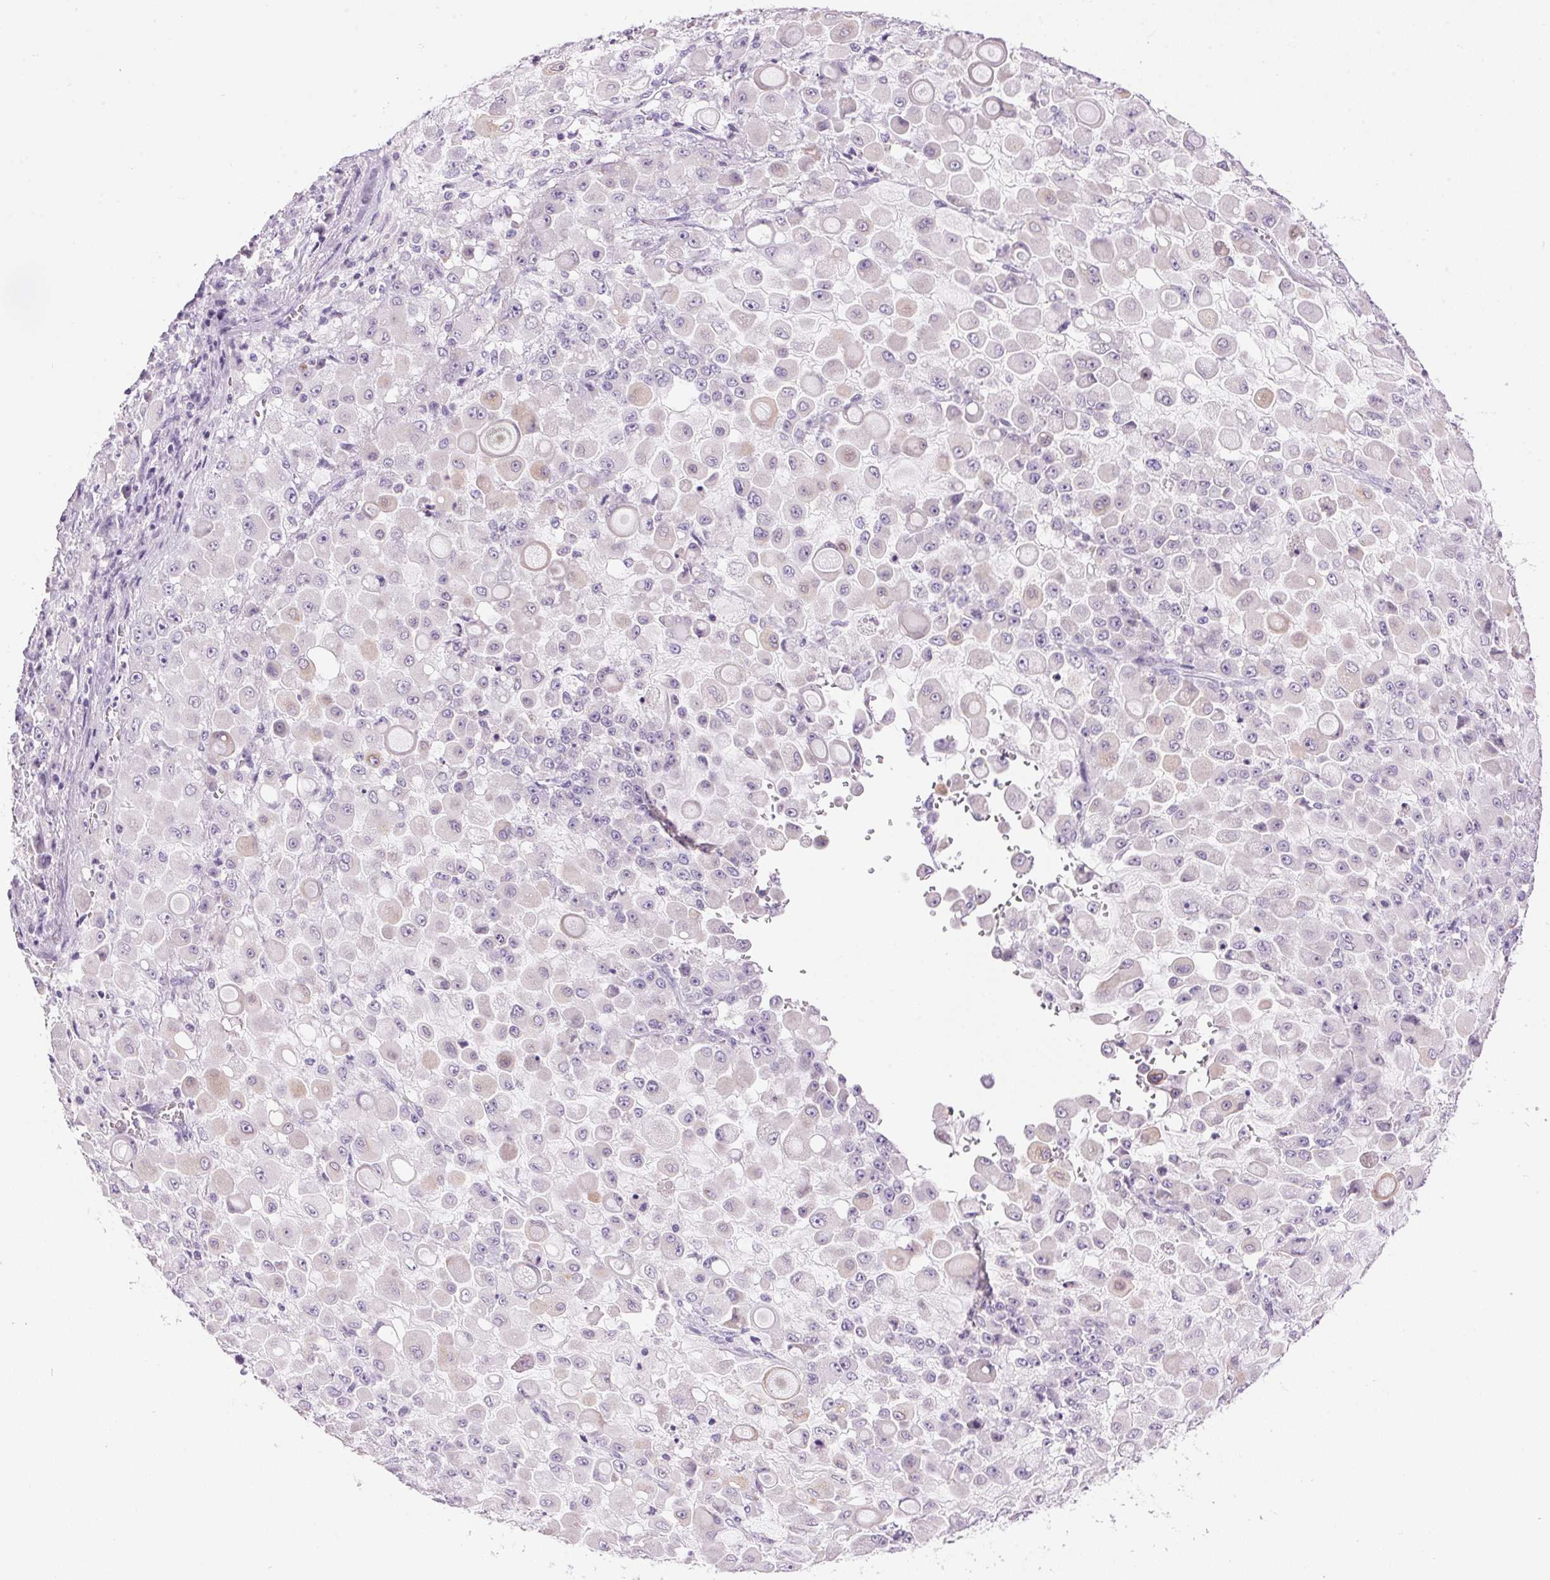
{"staining": {"intensity": "negative", "quantity": "none", "location": "none"}, "tissue": "stomach cancer", "cell_type": "Tumor cells", "image_type": "cancer", "snomed": [{"axis": "morphology", "description": "Adenocarcinoma, NOS"}, {"axis": "topography", "description": "Stomach"}], "caption": "This is a image of IHC staining of stomach cancer (adenocarcinoma), which shows no expression in tumor cells.", "gene": "HSD17B2", "patient": {"sex": "female", "age": 76}}